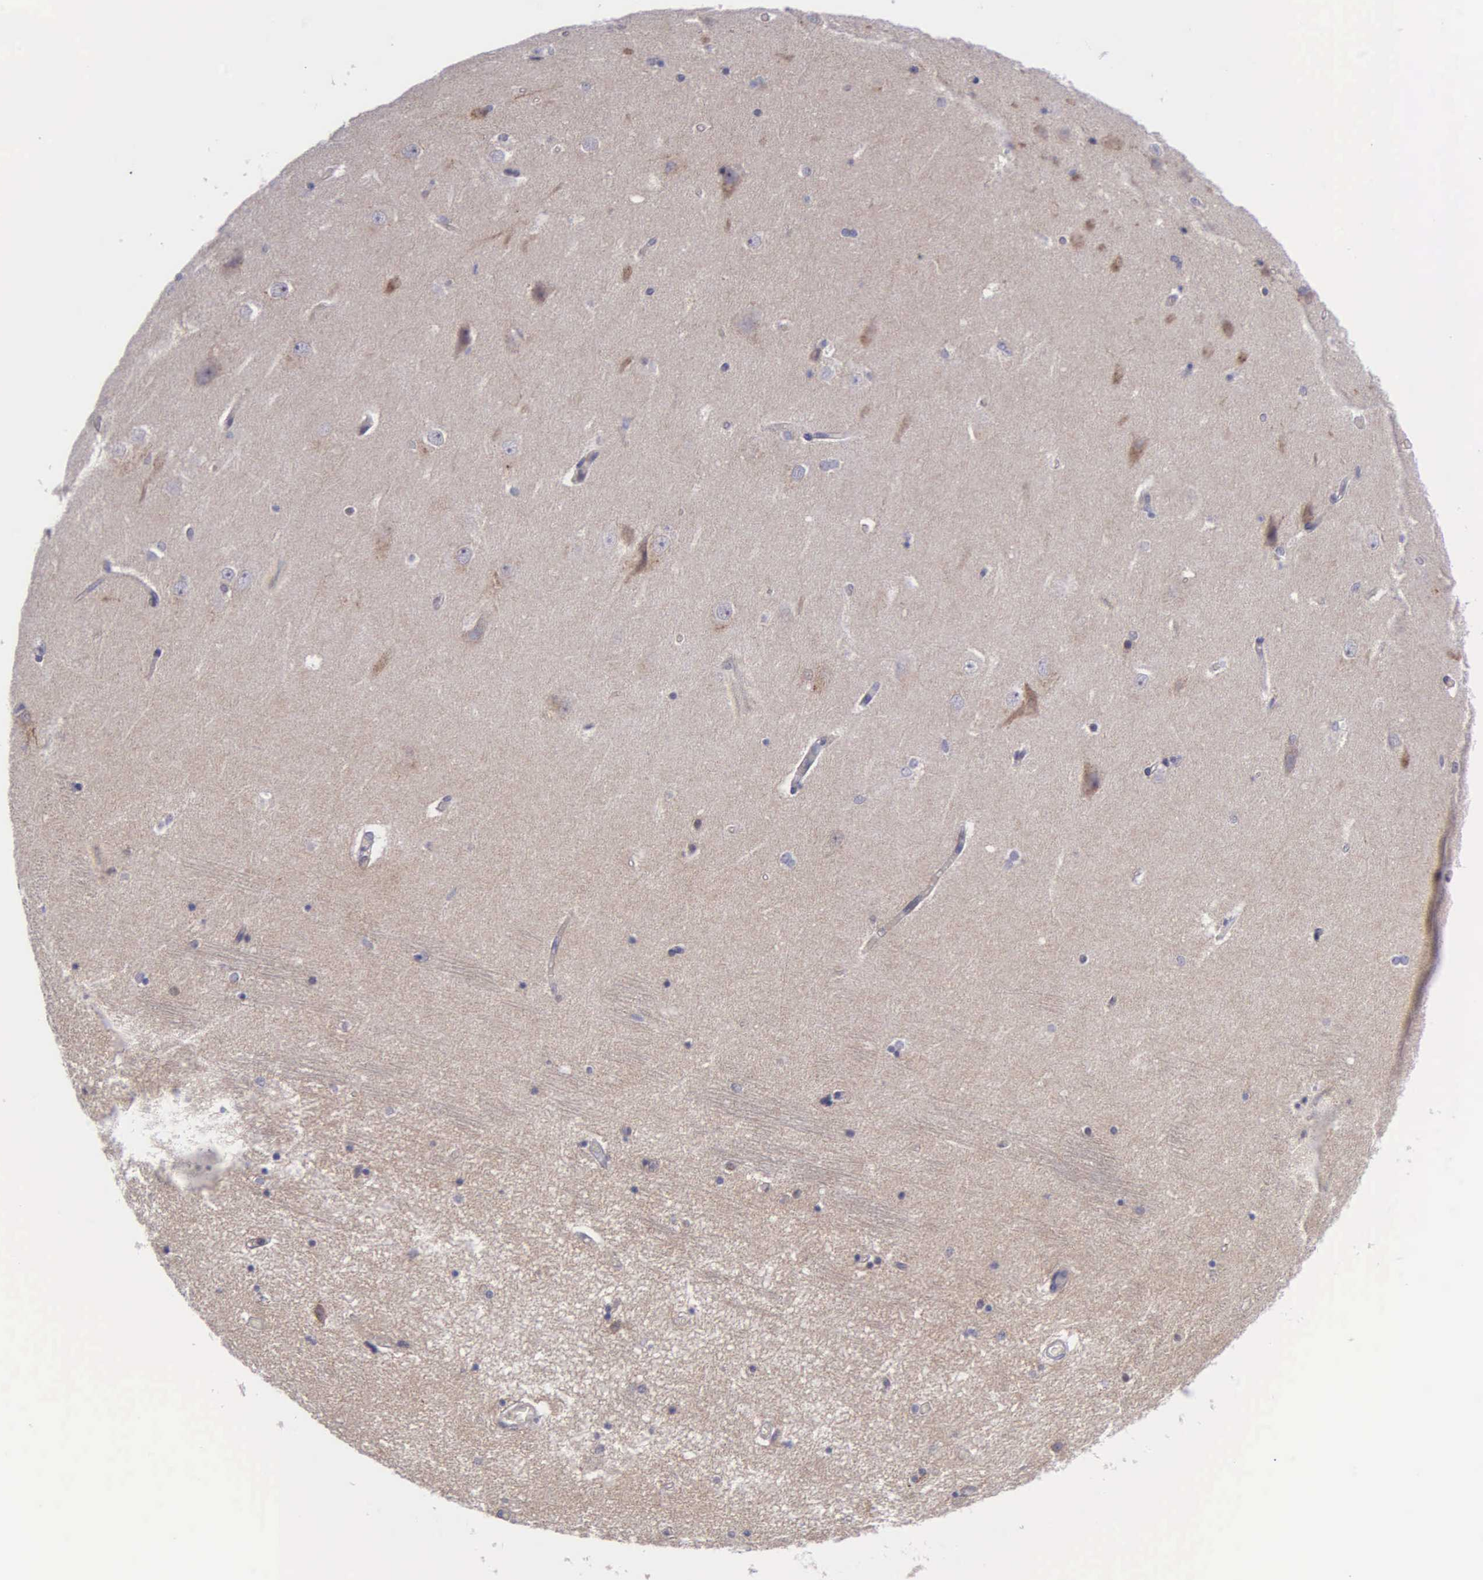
{"staining": {"intensity": "weak", "quantity": "<25%", "location": "nuclear"}, "tissue": "hippocampus", "cell_type": "Glial cells", "image_type": "normal", "snomed": [{"axis": "morphology", "description": "Normal tissue, NOS"}, {"axis": "topography", "description": "Hippocampus"}], "caption": "DAB (3,3'-diaminobenzidine) immunohistochemical staining of normal human hippocampus demonstrates no significant positivity in glial cells. (Immunohistochemistry (ihc), brightfield microscopy, high magnification).", "gene": "MICAL3", "patient": {"sex": "female", "age": 54}}